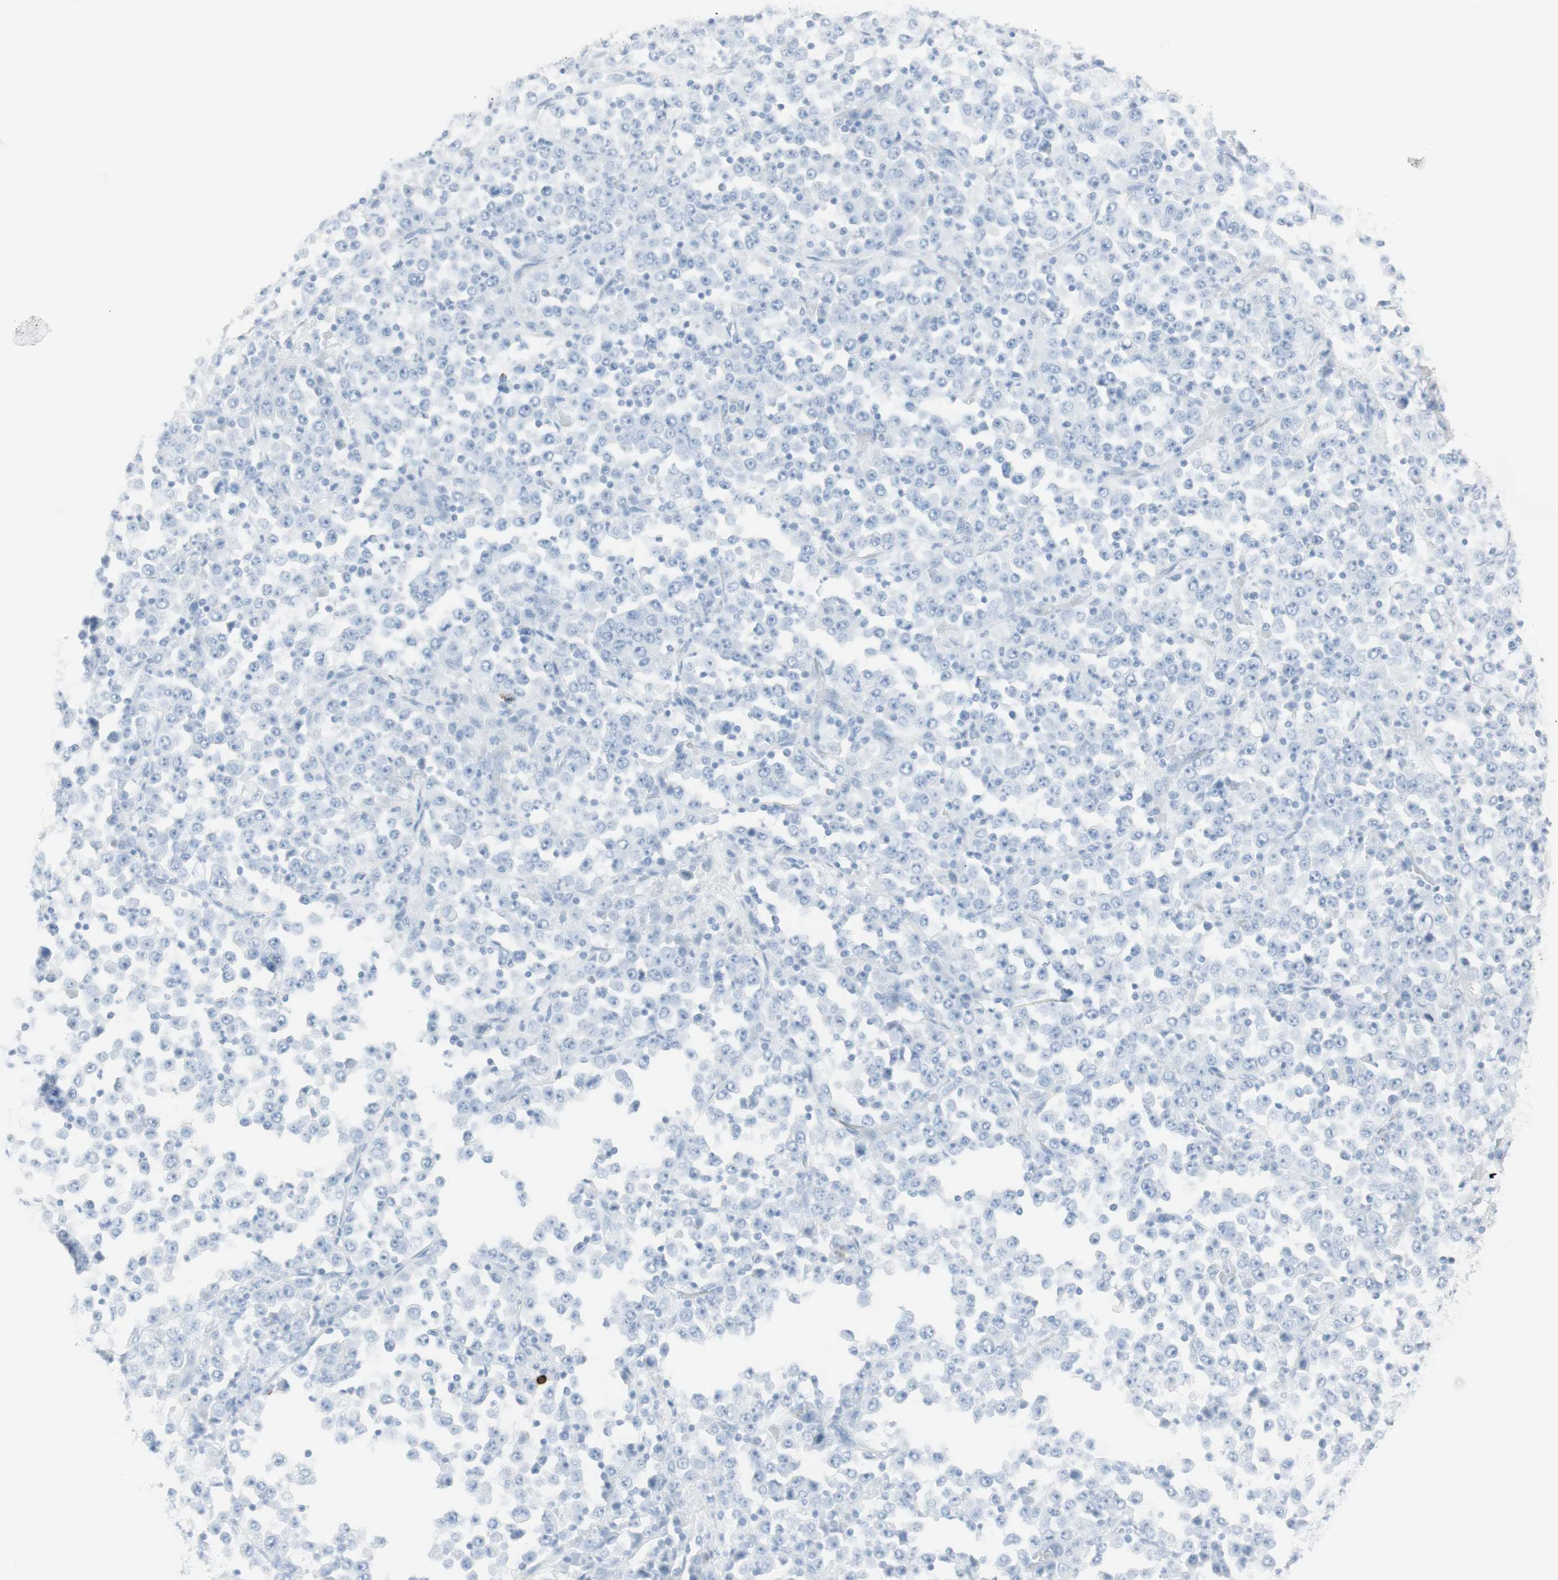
{"staining": {"intensity": "negative", "quantity": "none", "location": "none"}, "tissue": "stomach cancer", "cell_type": "Tumor cells", "image_type": "cancer", "snomed": [{"axis": "morphology", "description": "Normal tissue, NOS"}, {"axis": "morphology", "description": "Adenocarcinoma, NOS"}, {"axis": "topography", "description": "Stomach, upper"}, {"axis": "topography", "description": "Stomach"}], "caption": "An IHC image of stomach cancer is shown. There is no staining in tumor cells of stomach cancer.", "gene": "NAPSA", "patient": {"sex": "male", "age": 59}}